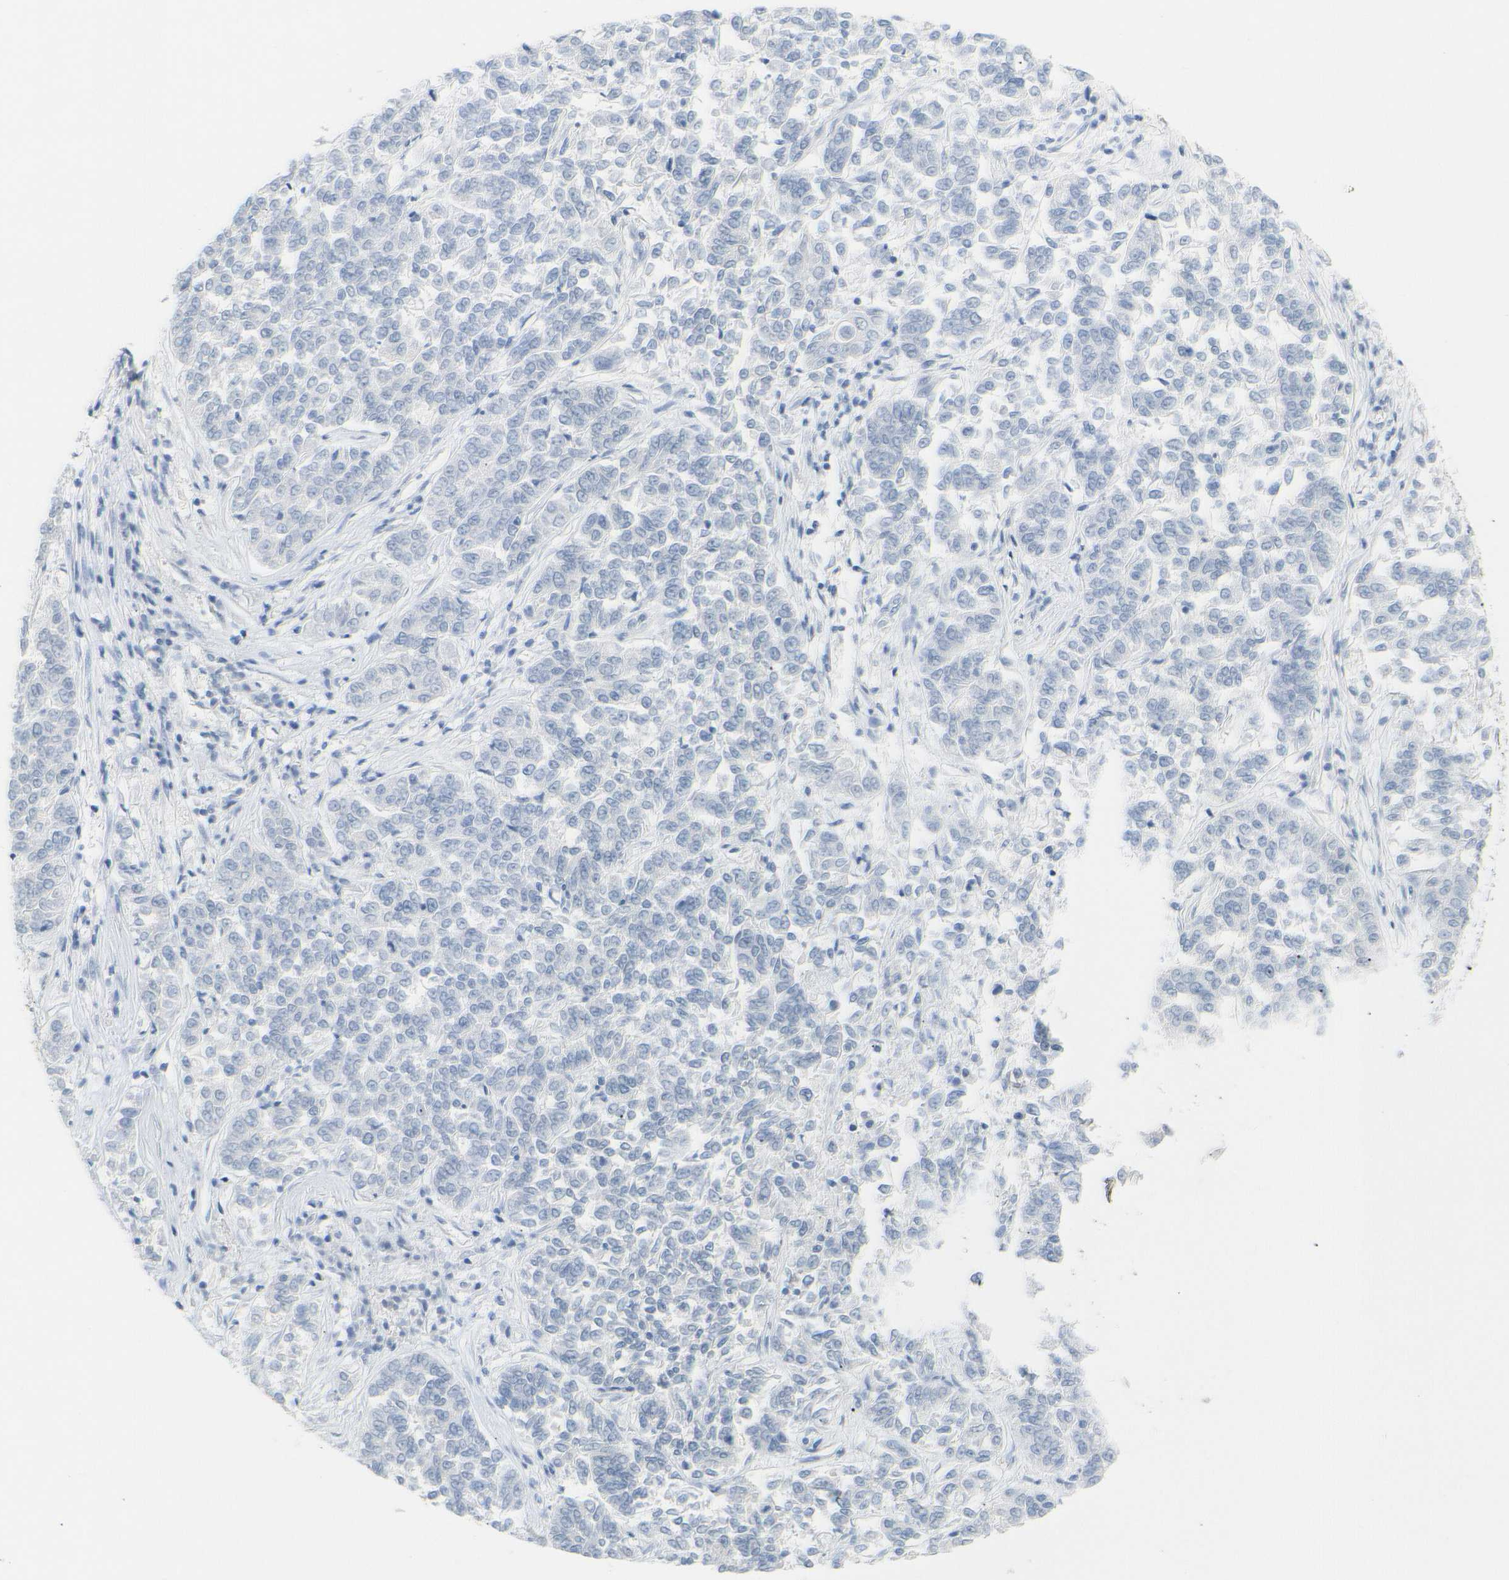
{"staining": {"intensity": "negative", "quantity": "none", "location": "none"}, "tissue": "lung cancer", "cell_type": "Tumor cells", "image_type": "cancer", "snomed": [{"axis": "morphology", "description": "Adenocarcinoma, NOS"}, {"axis": "topography", "description": "Lung"}], "caption": "Adenocarcinoma (lung) was stained to show a protein in brown. There is no significant staining in tumor cells.", "gene": "OPN1SW", "patient": {"sex": "male", "age": 84}}